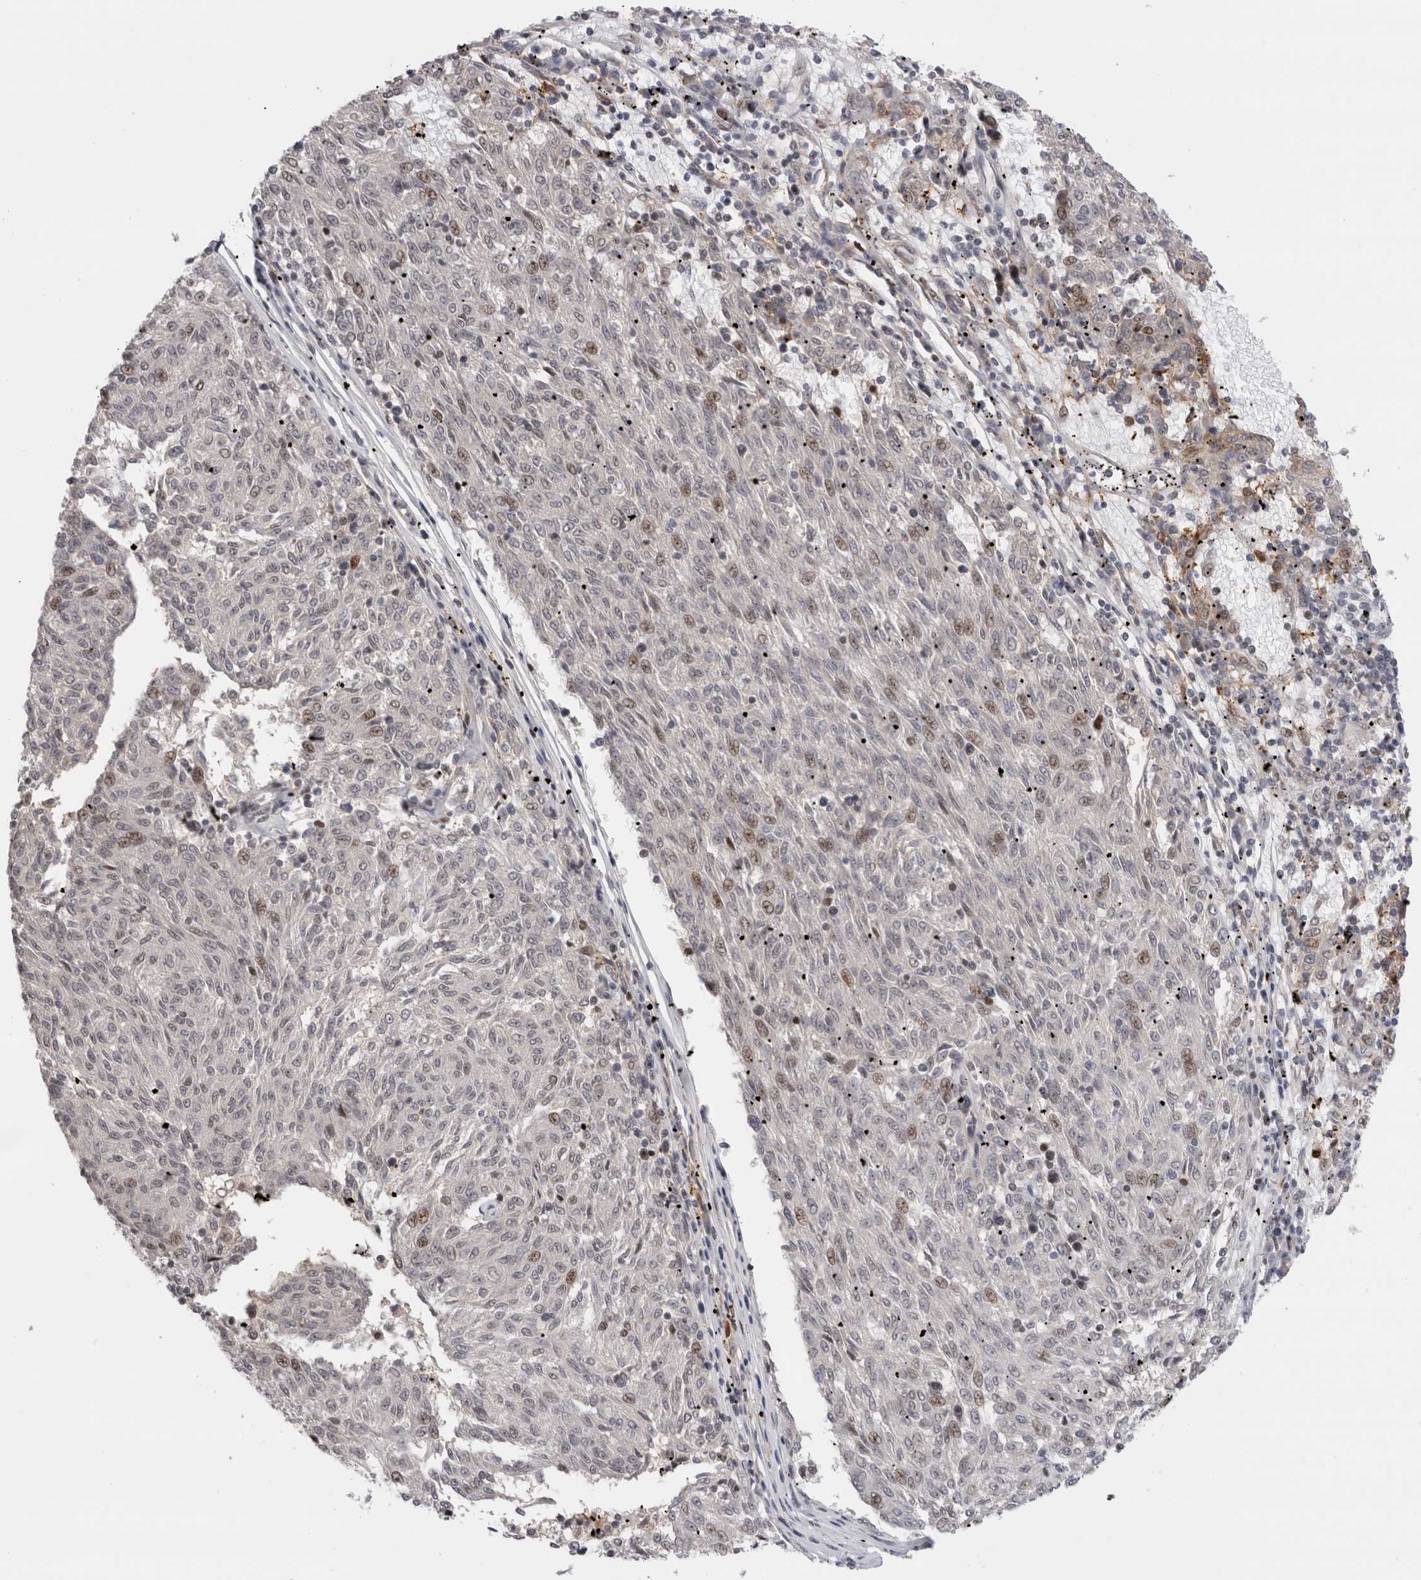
{"staining": {"intensity": "weak", "quantity": "<25%", "location": "nuclear"}, "tissue": "melanoma", "cell_type": "Tumor cells", "image_type": "cancer", "snomed": [{"axis": "morphology", "description": "Malignant melanoma, NOS"}, {"axis": "topography", "description": "Skin"}], "caption": "The image reveals no significant staining in tumor cells of melanoma. The staining was performed using DAB (3,3'-diaminobenzidine) to visualize the protein expression in brown, while the nuclei were stained in blue with hematoxylin (Magnification: 20x).", "gene": "ZNF521", "patient": {"sex": "female", "age": 72}}